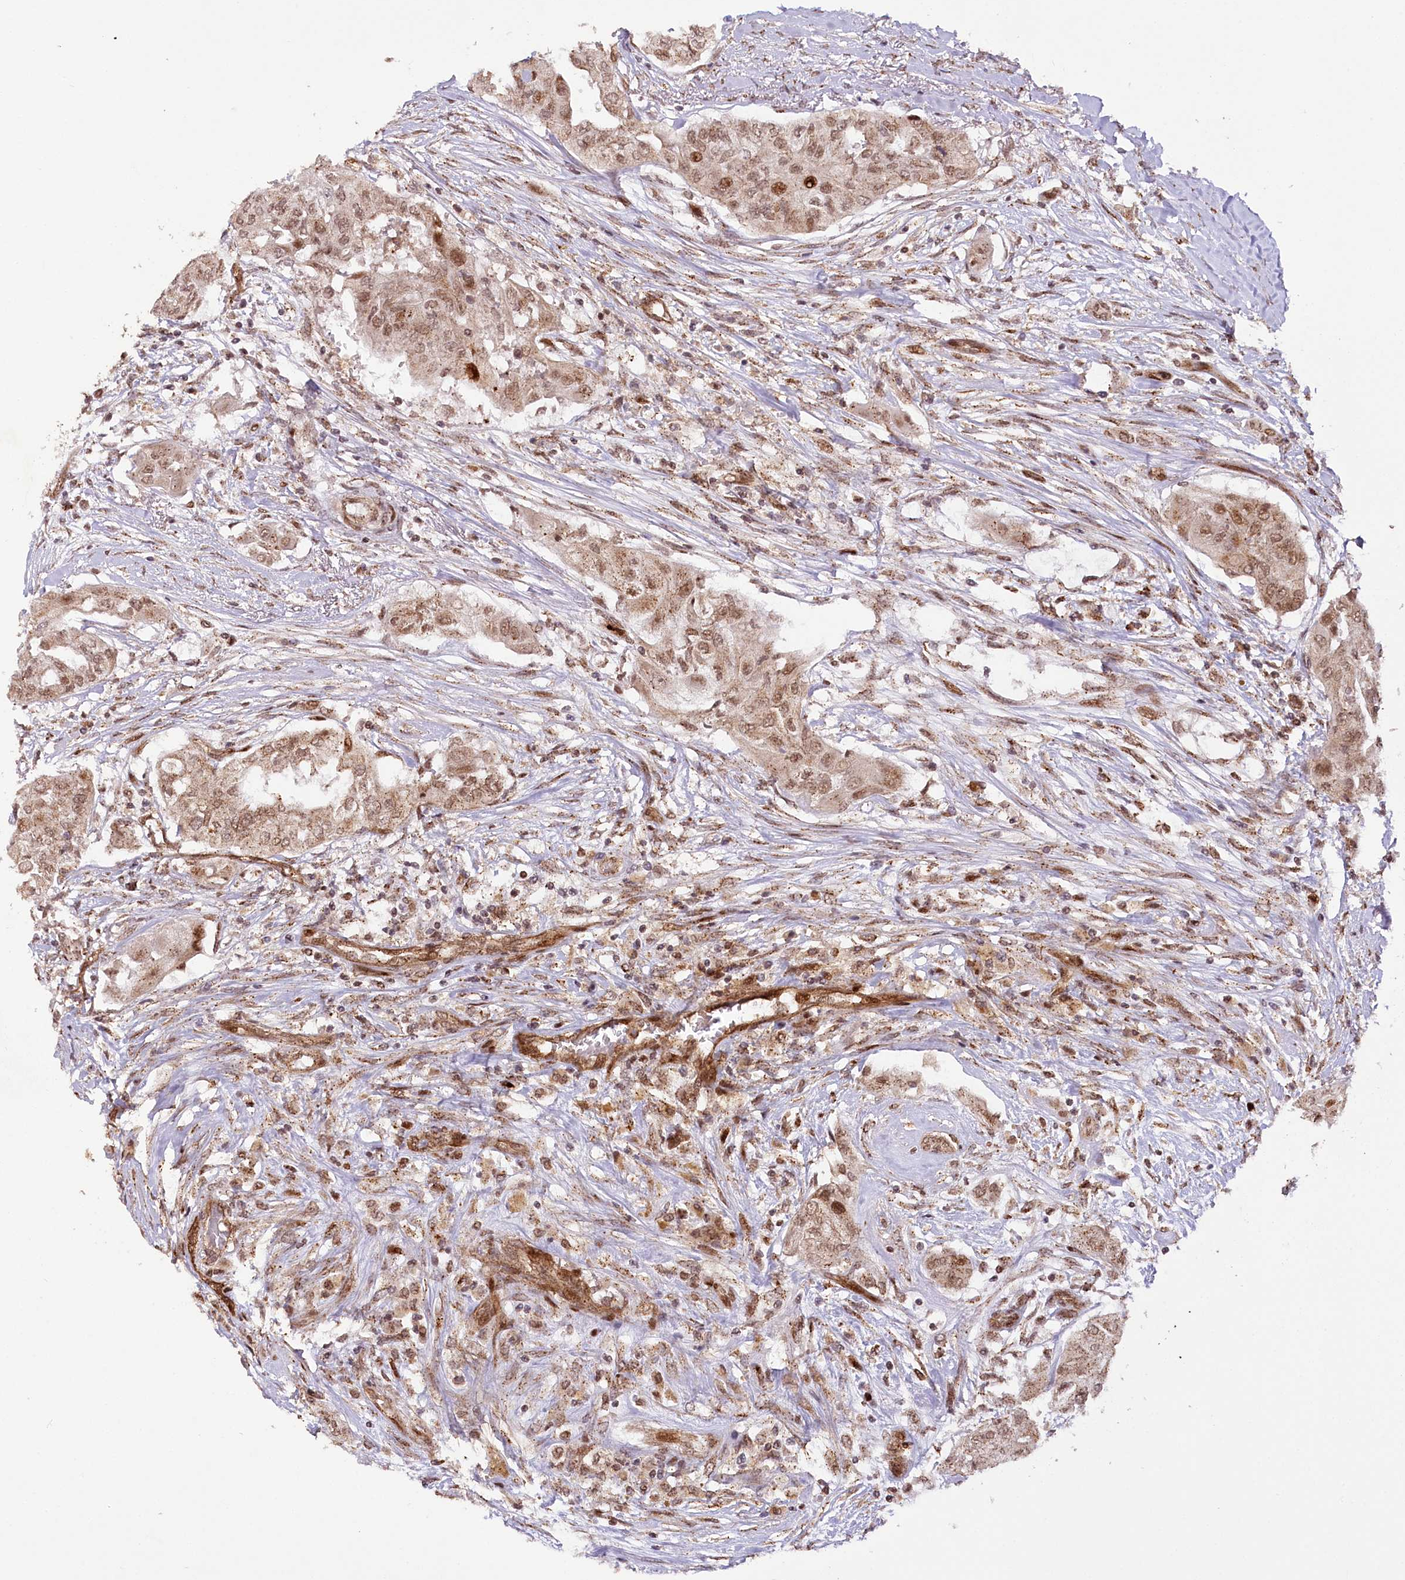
{"staining": {"intensity": "strong", "quantity": ">75%", "location": "cytoplasmic/membranous,nuclear"}, "tissue": "thyroid cancer", "cell_type": "Tumor cells", "image_type": "cancer", "snomed": [{"axis": "morphology", "description": "Papillary adenocarcinoma, NOS"}, {"axis": "topography", "description": "Thyroid gland"}], "caption": "Immunohistochemical staining of human thyroid cancer (papillary adenocarcinoma) displays strong cytoplasmic/membranous and nuclear protein positivity in about >75% of tumor cells.", "gene": "COPG1", "patient": {"sex": "female", "age": 59}}